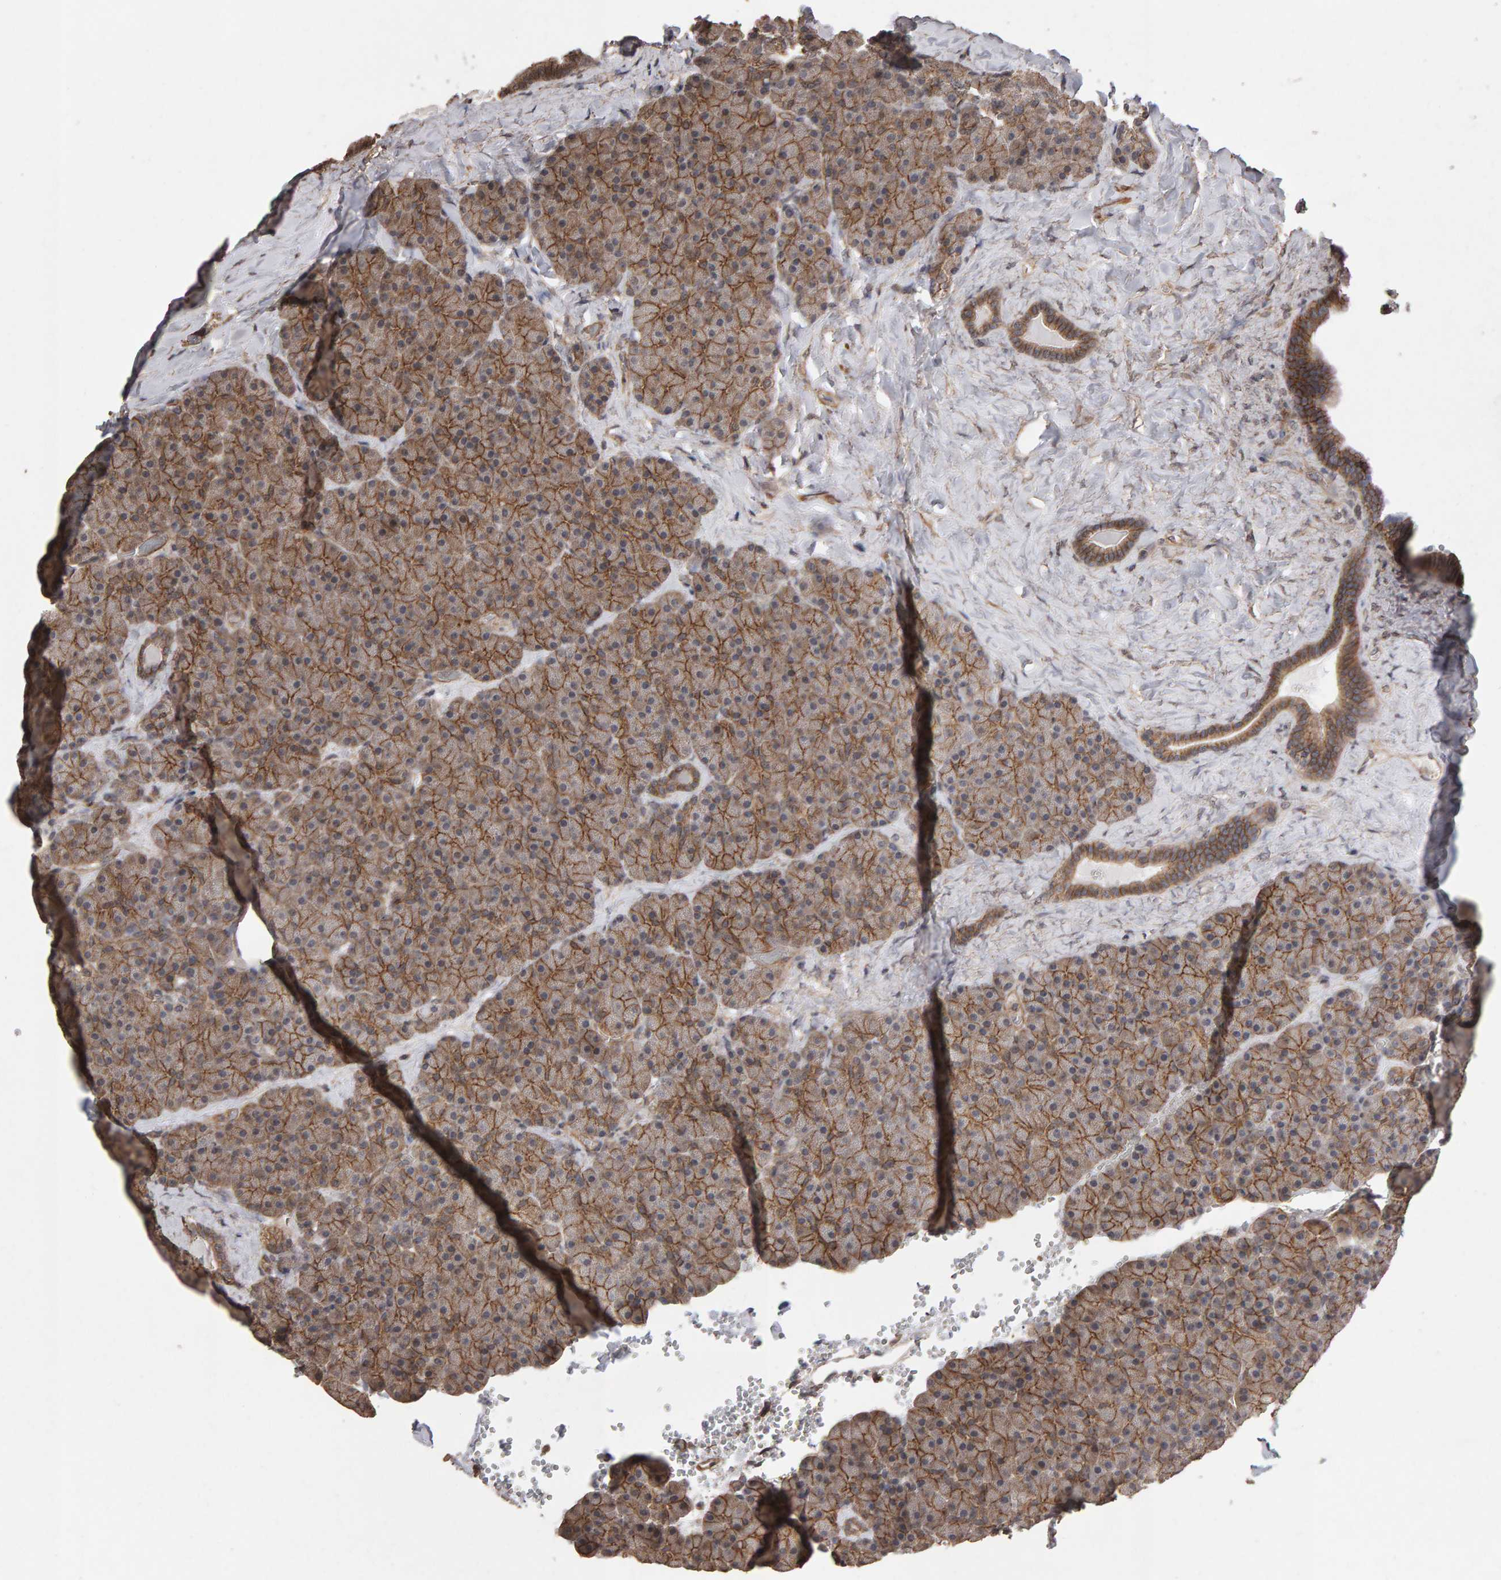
{"staining": {"intensity": "moderate", "quantity": ">75%", "location": "cytoplasmic/membranous"}, "tissue": "pancreas", "cell_type": "Exocrine glandular cells", "image_type": "normal", "snomed": [{"axis": "morphology", "description": "Normal tissue, NOS"}, {"axis": "morphology", "description": "Carcinoid, malignant, NOS"}, {"axis": "topography", "description": "Pancreas"}], "caption": "High-magnification brightfield microscopy of normal pancreas stained with DAB (brown) and counterstained with hematoxylin (blue). exocrine glandular cells exhibit moderate cytoplasmic/membranous expression is appreciated in approximately>75% of cells. (brown staining indicates protein expression, while blue staining denotes nuclei).", "gene": "SCRIB", "patient": {"sex": "female", "age": 35}}